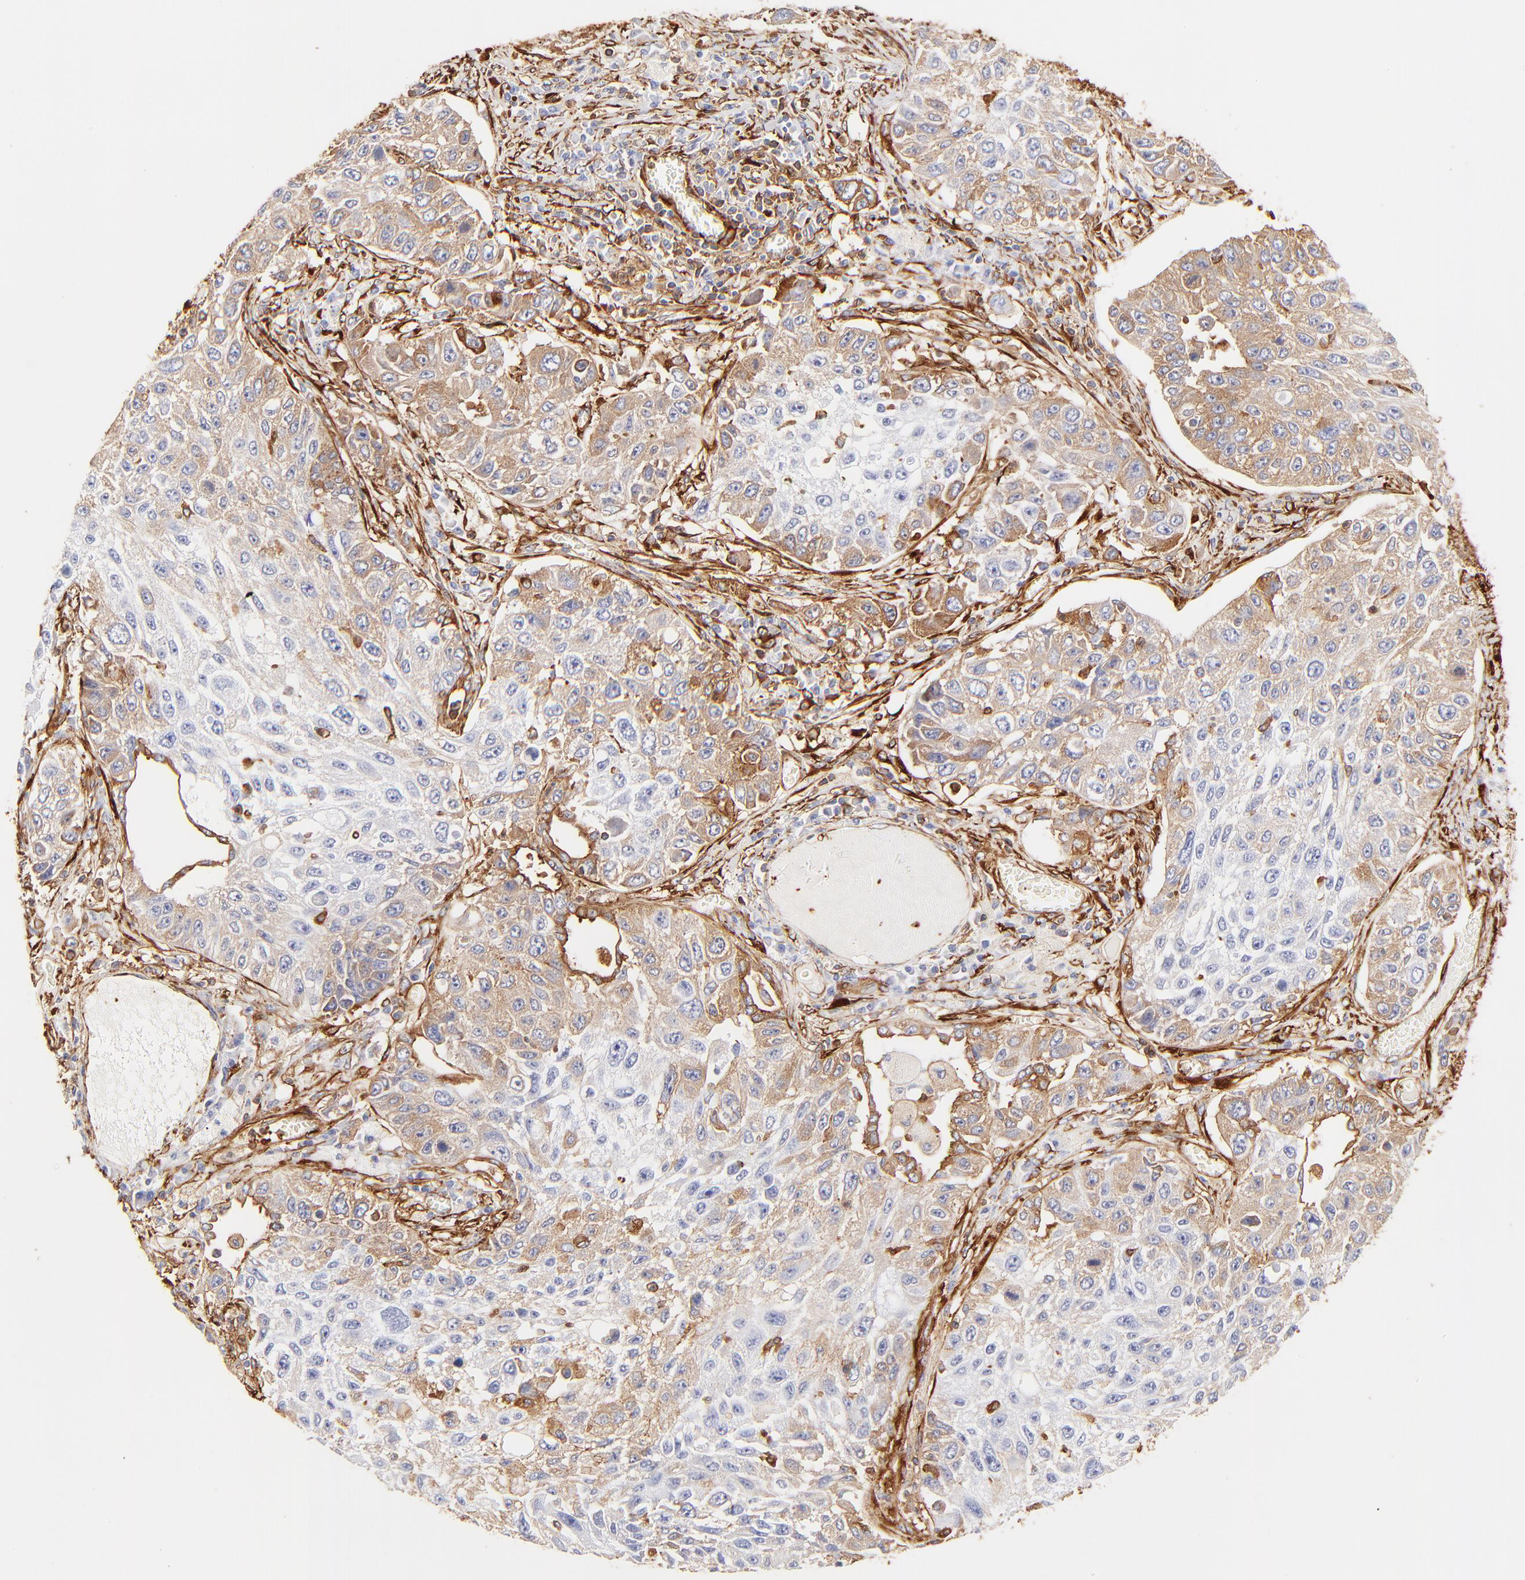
{"staining": {"intensity": "moderate", "quantity": ">75%", "location": "cytoplasmic/membranous"}, "tissue": "lung cancer", "cell_type": "Tumor cells", "image_type": "cancer", "snomed": [{"axis": "morphology", "description": "Squamous cell carcinoma, NOS"}, {"axis": "topography", "description": "Lung"}], "caption": "Tumor cells show medium levels of moderate cytoplasmic/membranous positivity in approximately >75% of cells in human lung cancer (squamous cell carcinoma).", "gene": "FLNA", "patient": {"sex": "male", "age": 71}}